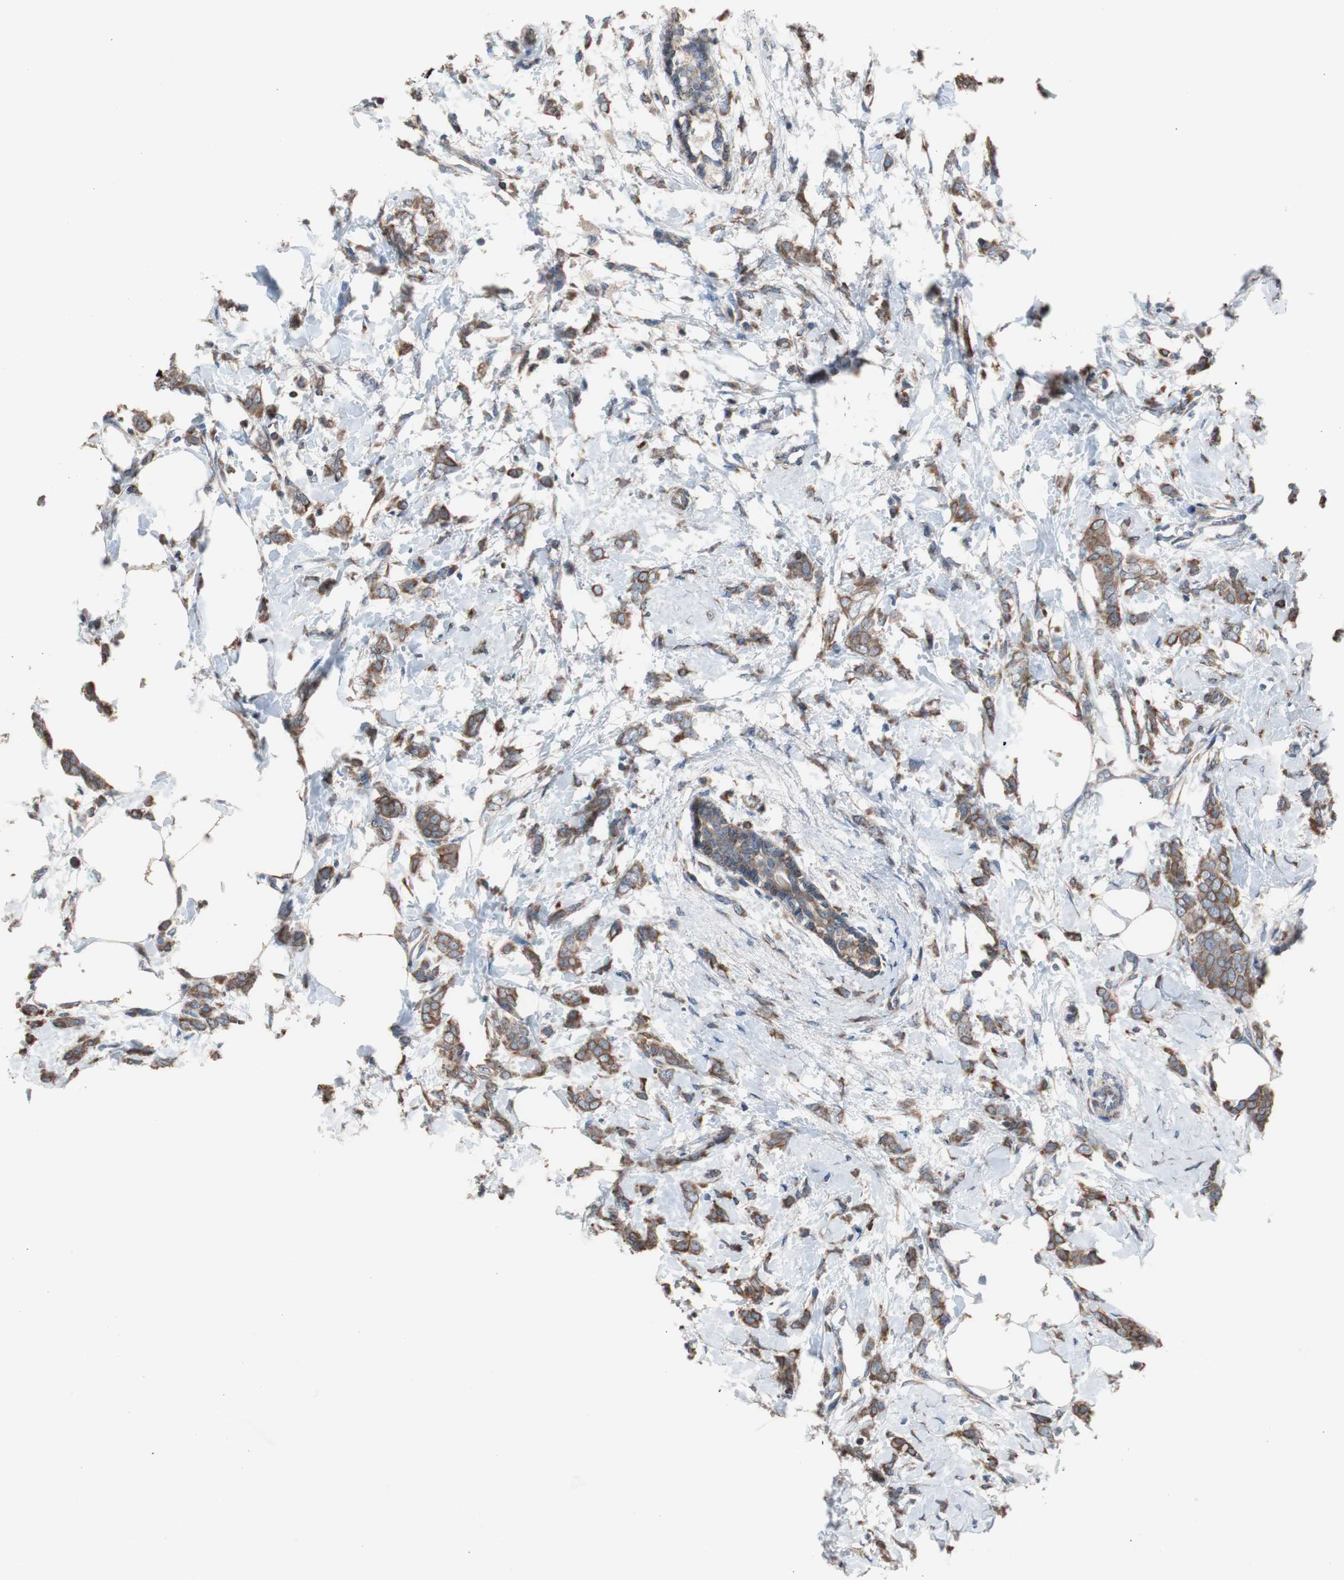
{"staining": {"intensity": "moderate", "quantity": ">75%", "location": "cytoplasmic/membranous"}, "tissue": "breast cancer", "cell_type": "Tumor cells", "image_type": "cancer", "snomed": [{"axis": "morphology", "description": "Lobular carcinoma, in situ"}, {"axis": "morphology", "description": "Lobular carcinoma"}, {"axis": "topography", "description": "Breast"}], "caption": "The image demonstrates staining of breast cancer (lobular carcinoma), revealing moderate cytoplasmic/membranous protein staining (brown color) within tumor cells. (Brightfield microscopy of DAB IHC at high magnification).", "gene": "PBXIP1", "patient": {"sex": "female", "age": 41}}